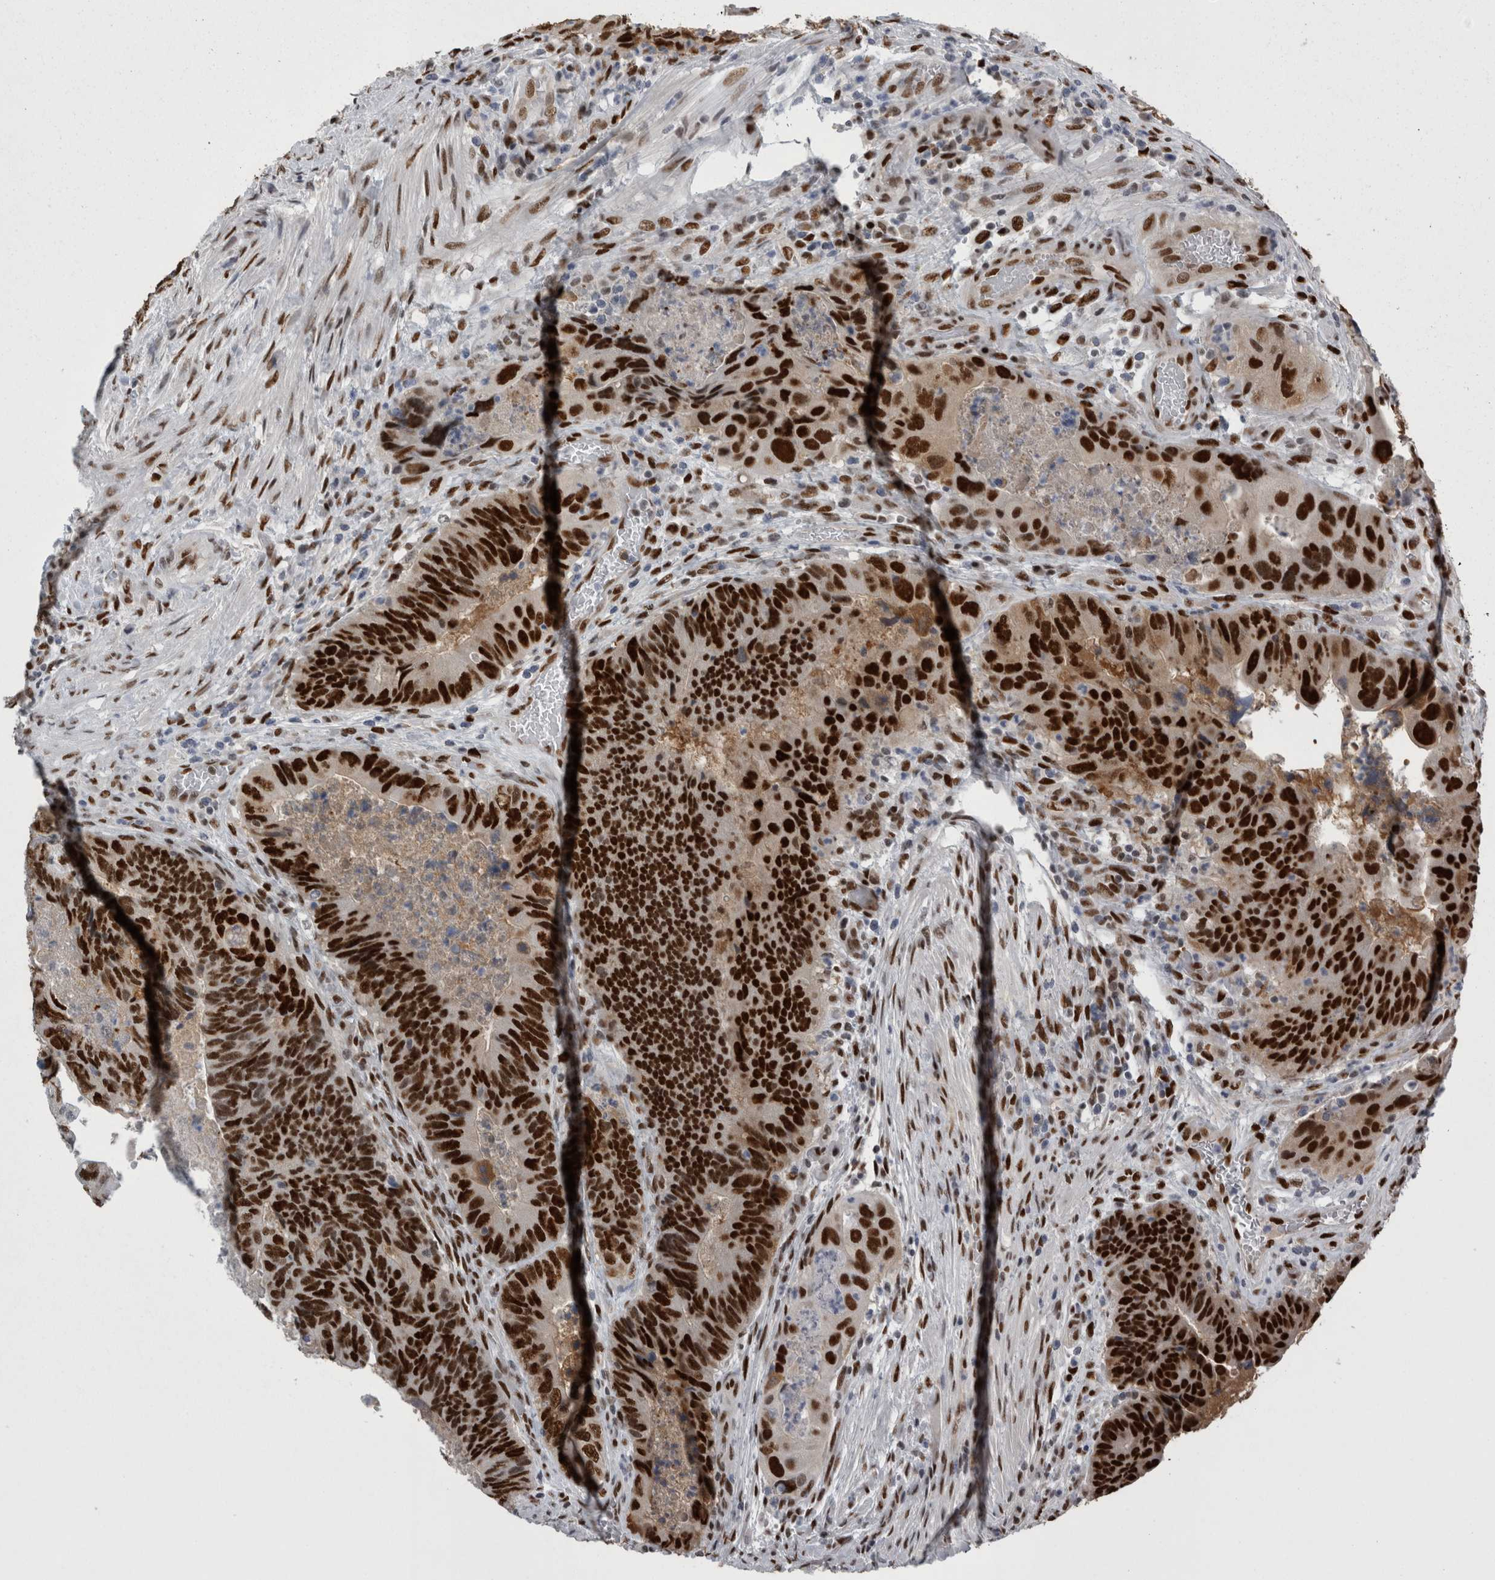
{"staining": {"intensity": "strong", "quantity": ">75%", "location": "nuclear"}, "tissue": "colorectal cancer", "cell_type": "Tumor cells", "image_type": "cancer", "snomed": [{"axis": "morphology", "description": "Adenocarcinoma, NOS"}, {"axis": "topography", "description": "Rectum"}], "caption": "Human adenocarcinoma (colorectal) stained with a protein marker shows strong staining in tumor cells.", "gene": "C1orf54", "patient": {"sex": "male", "age": 63}}